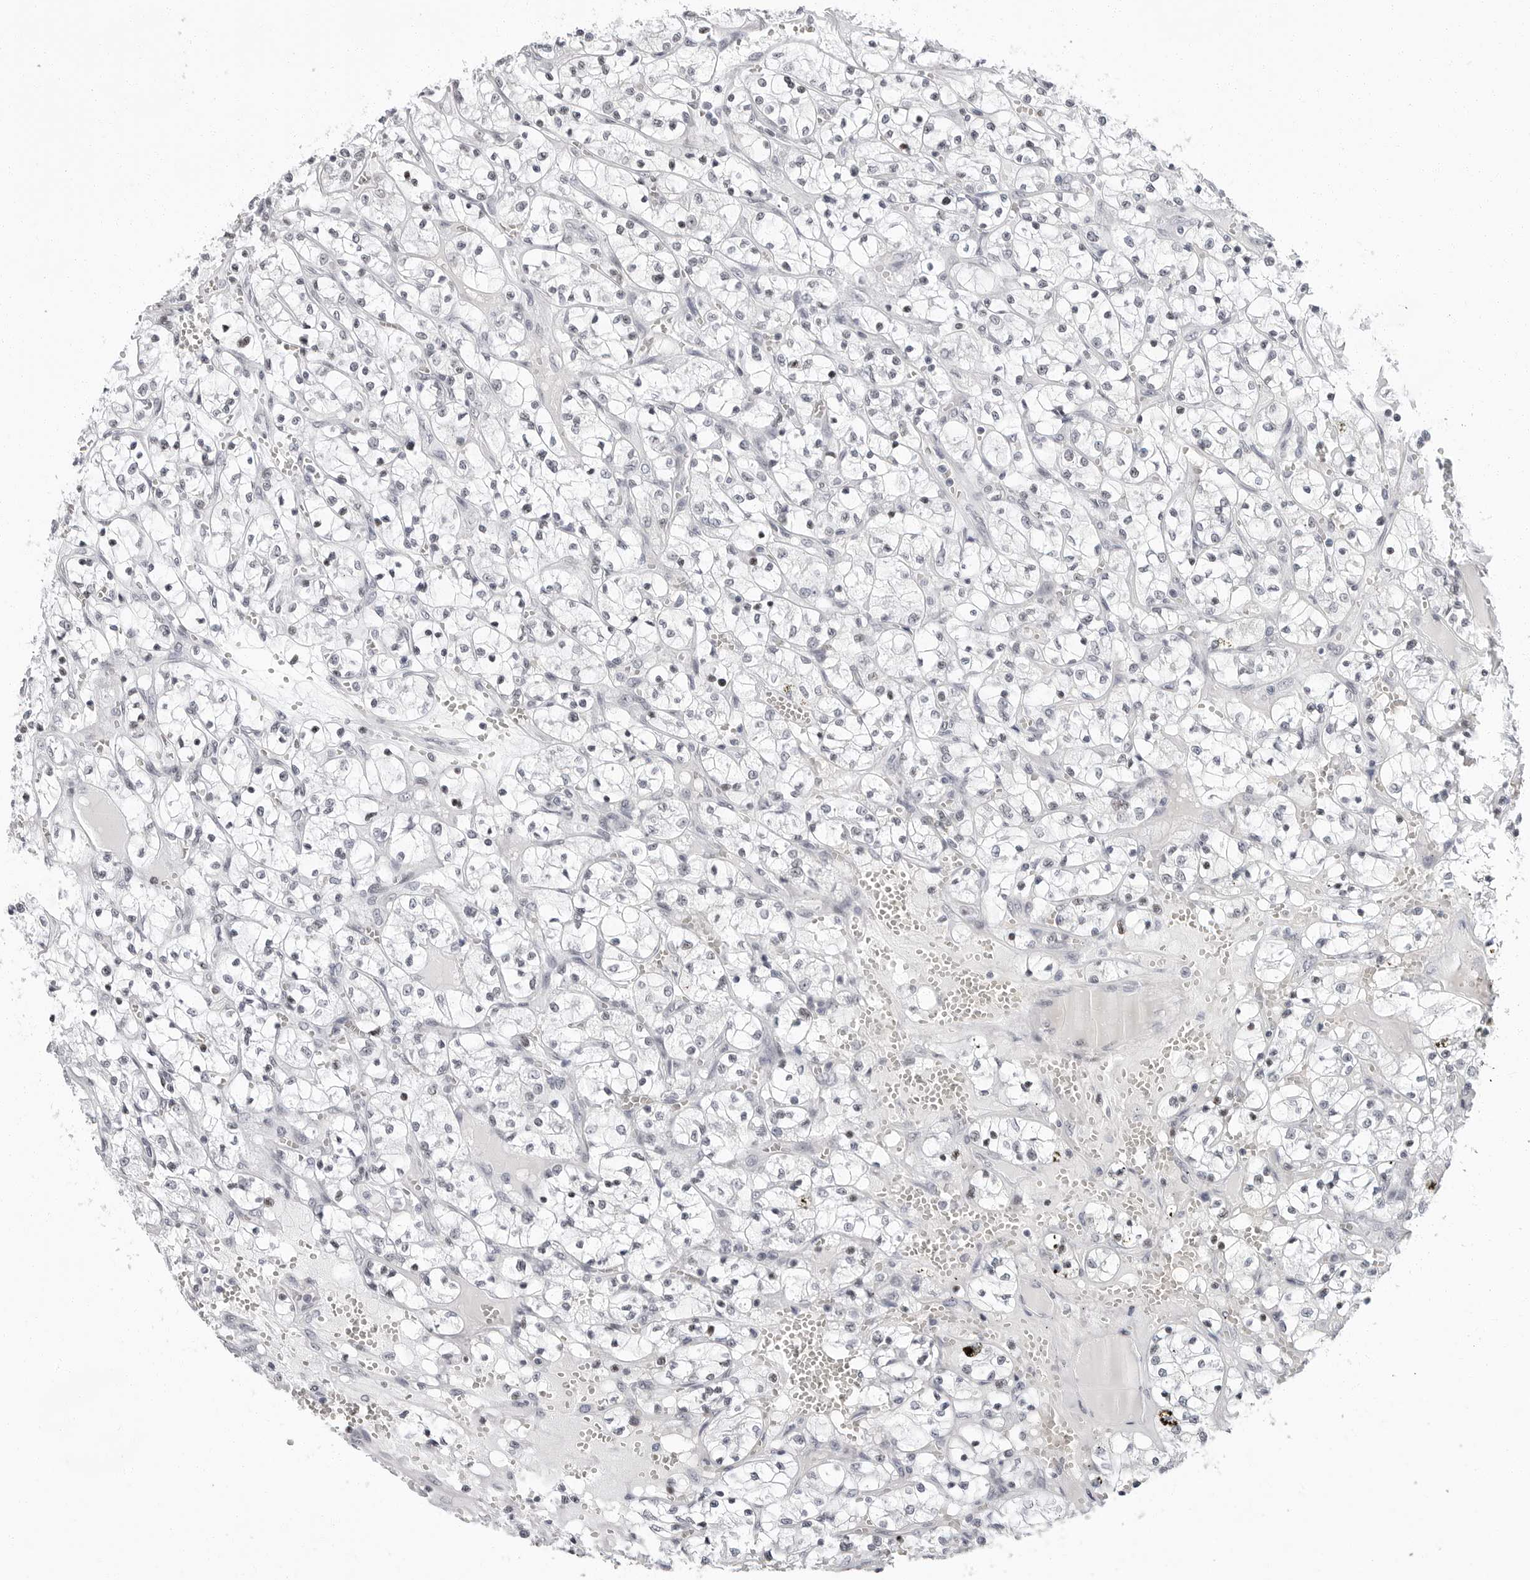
{"staining": {"intensity": "weak", "quantity": "<25%", "location": "nuclear"}, "tissue": "renal cancer", "cell_type": "Tumor cells", "image_type": "cancer", "snomed": [{"axis": "morphology", "description": "Adenocarcinoma, NOS"}, {"axis": "topography", "description": "Kidney"}], "caption": "The image displays no significant staining in tumor cells of renal cancer.", "gene": "VEZF1", "patient": {"sex": "female", "age": 69}}